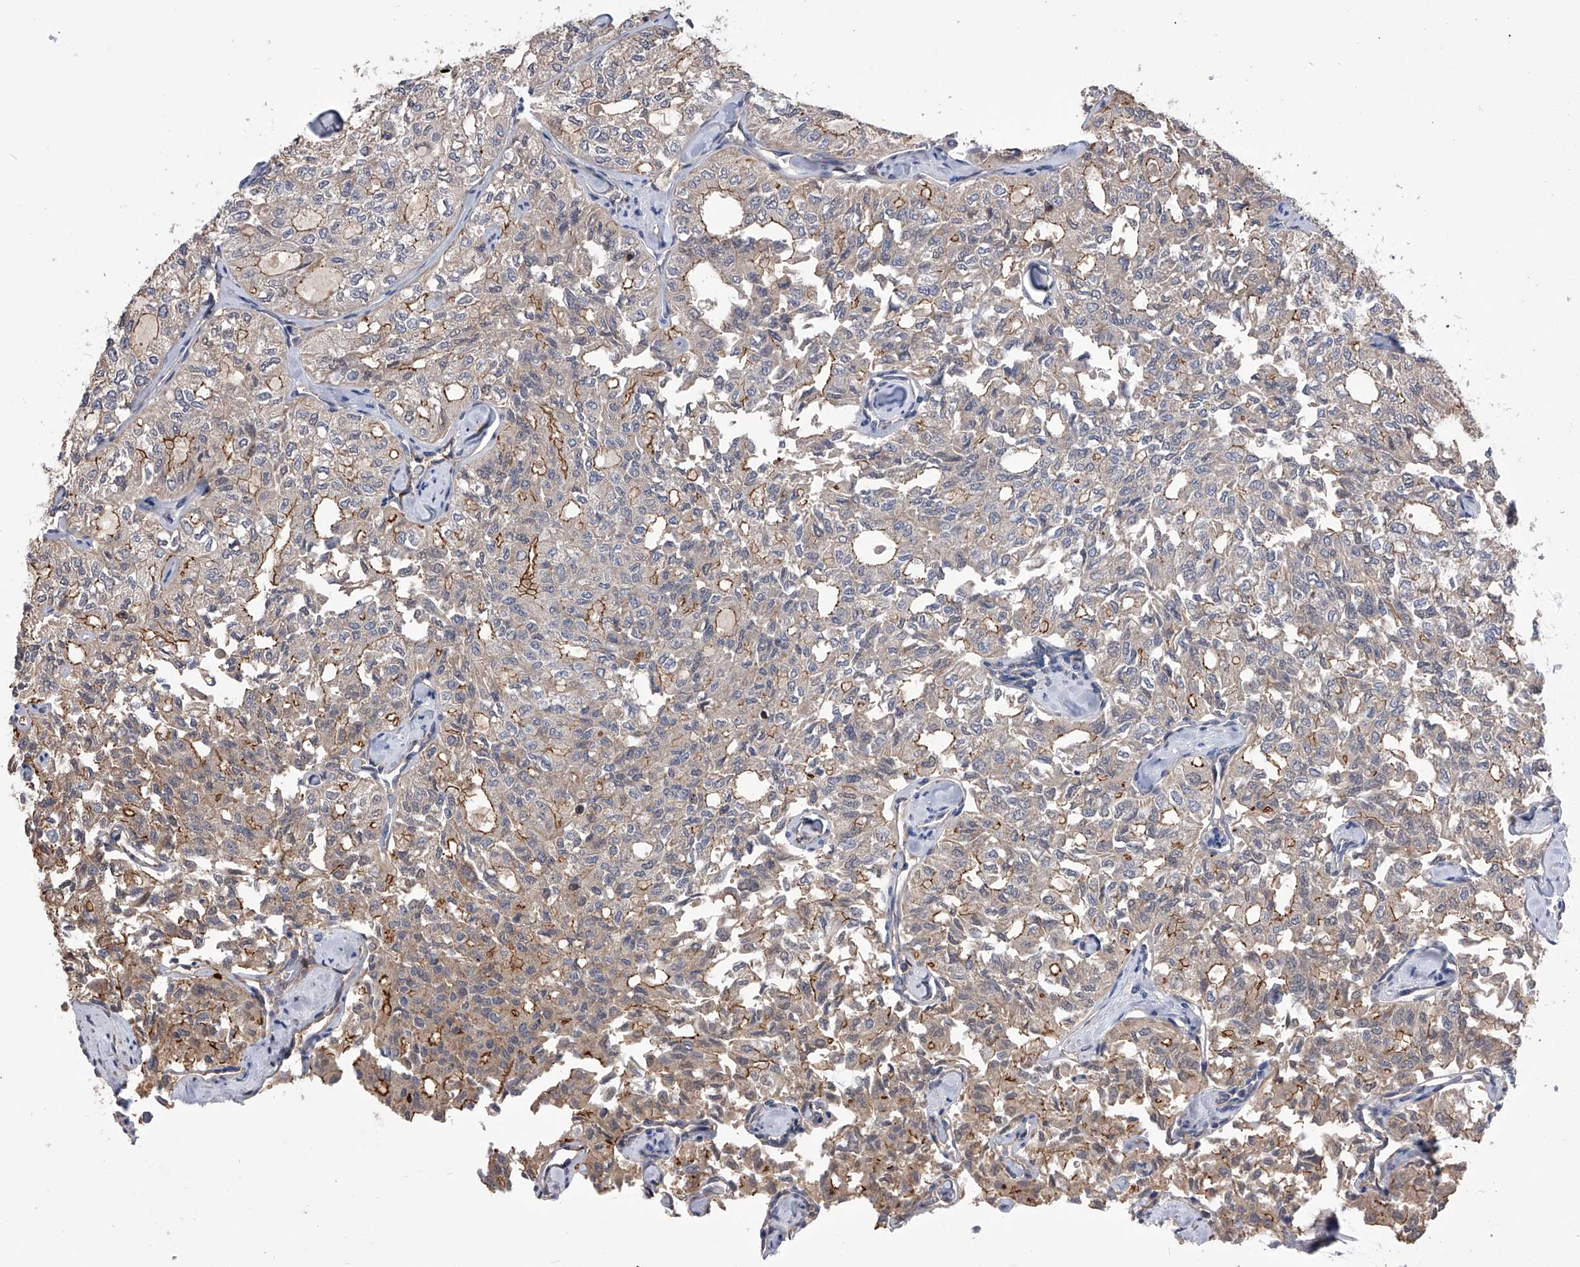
{"staining": {"intensity": "moderate", "quantity": "25%-75%", "location": "cytoplasmic/membranous"}, "tissue": "thyroid cancer", "cell_type": "Tumor cells", "image_type": "cancer", "snomed": [{"axis": "morphology", "description": "Follicular adenoma carcinoma, NOS"}, {"axis": "topography", "description": "Thyroid gland"}], "caption": "Protein analysis of thyroid cancer (follicular adenoma carcinoma) tissue exhibits moderate cytoplasmic/membranous staining in about 25%-75% of tumor cells.", "gene": "CUL7", "patient": {"sex": "male", "age": 75}}